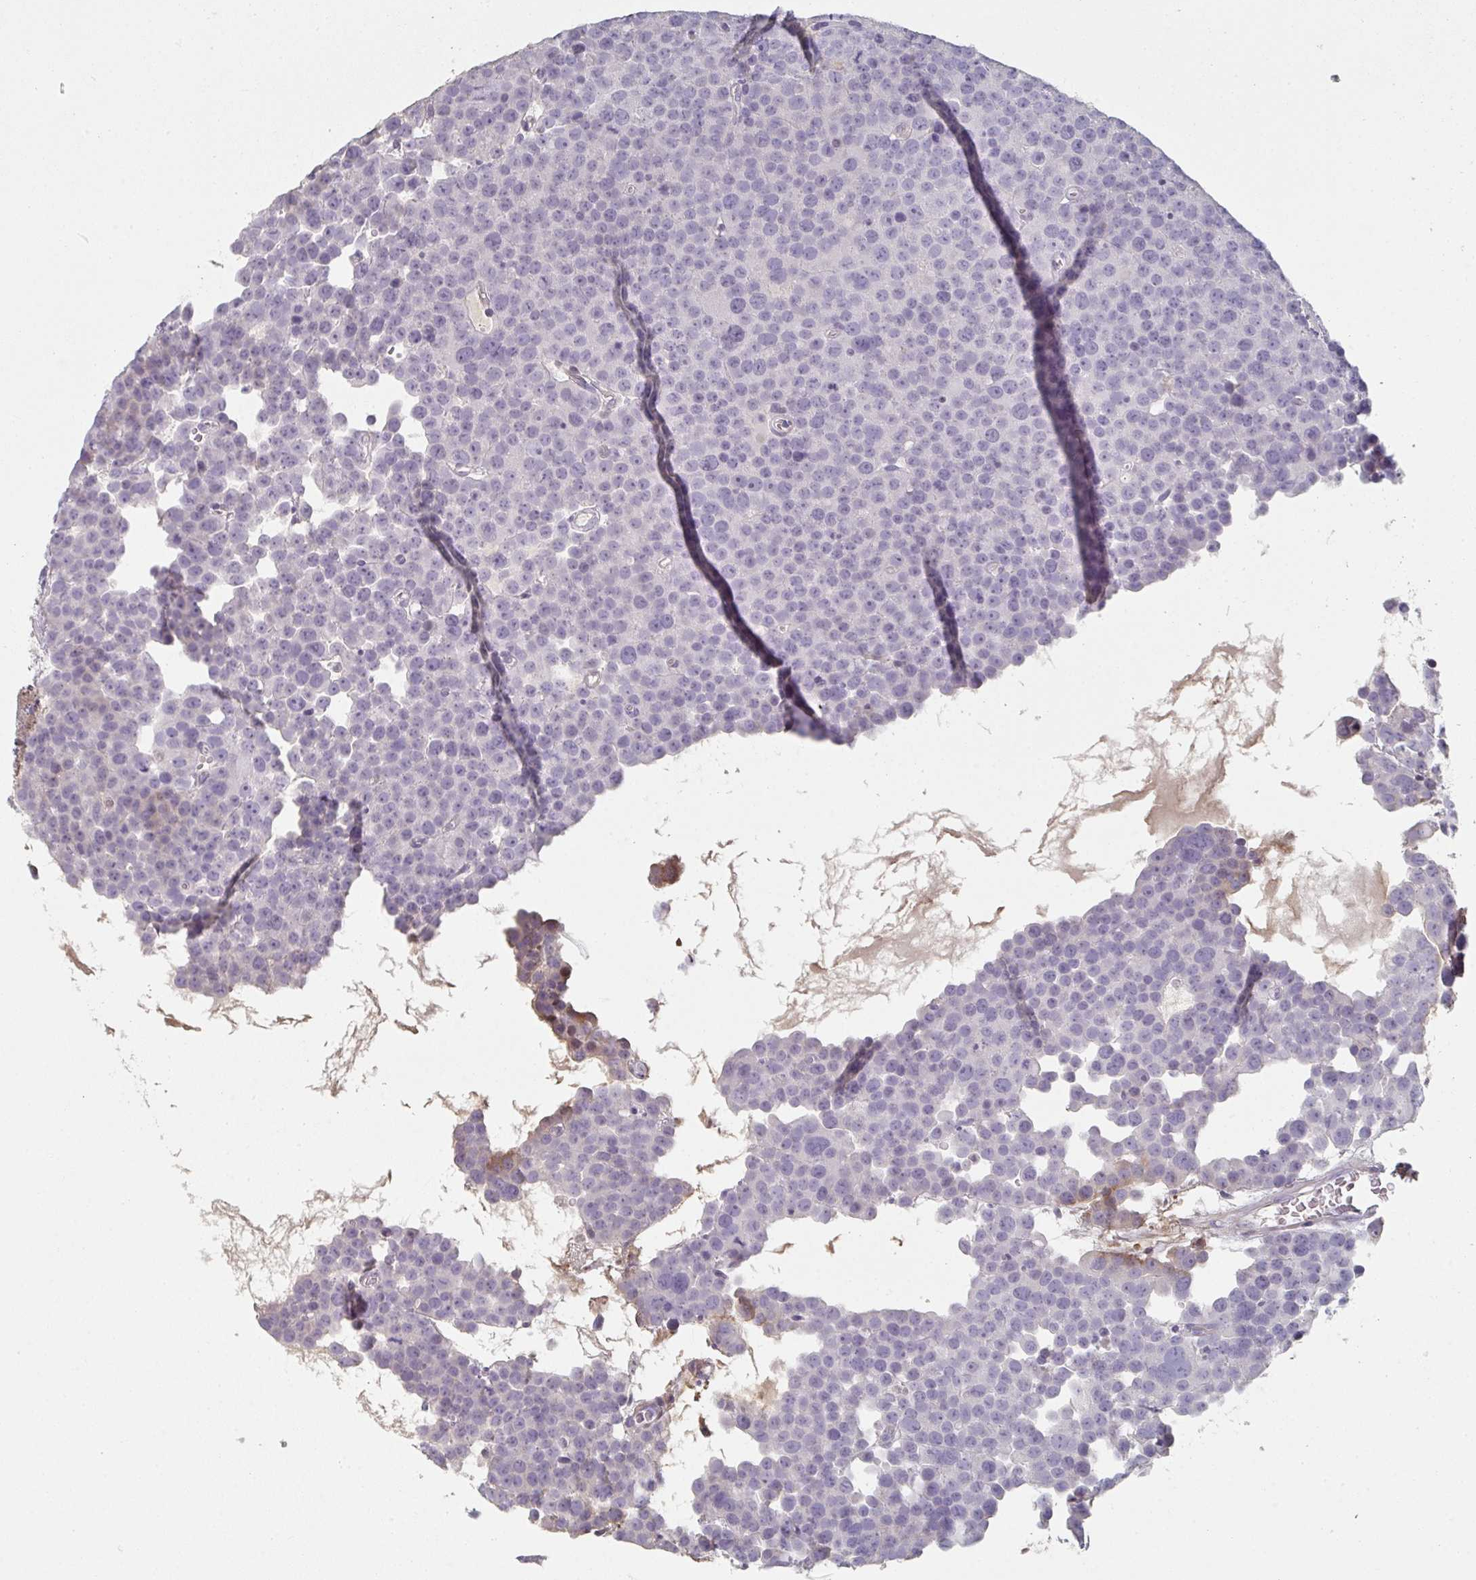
{"staining": {"intensity": "negative", "quantity": "none", "location": "none"}, "tissue": "testis cancer", "cell_type": "Tumor cells", "image_type": "cancer", "snomed": [{"axis": "morphology", "description": "Seminoma, NOS"}, {"axis": "topography", "description": "Testis"}], "caption": "This is an IHC histopathology image of human testis seminoma. There is no positivity in tumor cells.", "gene": "A1CF", "patient": {"sex": "male", "age": 71}}